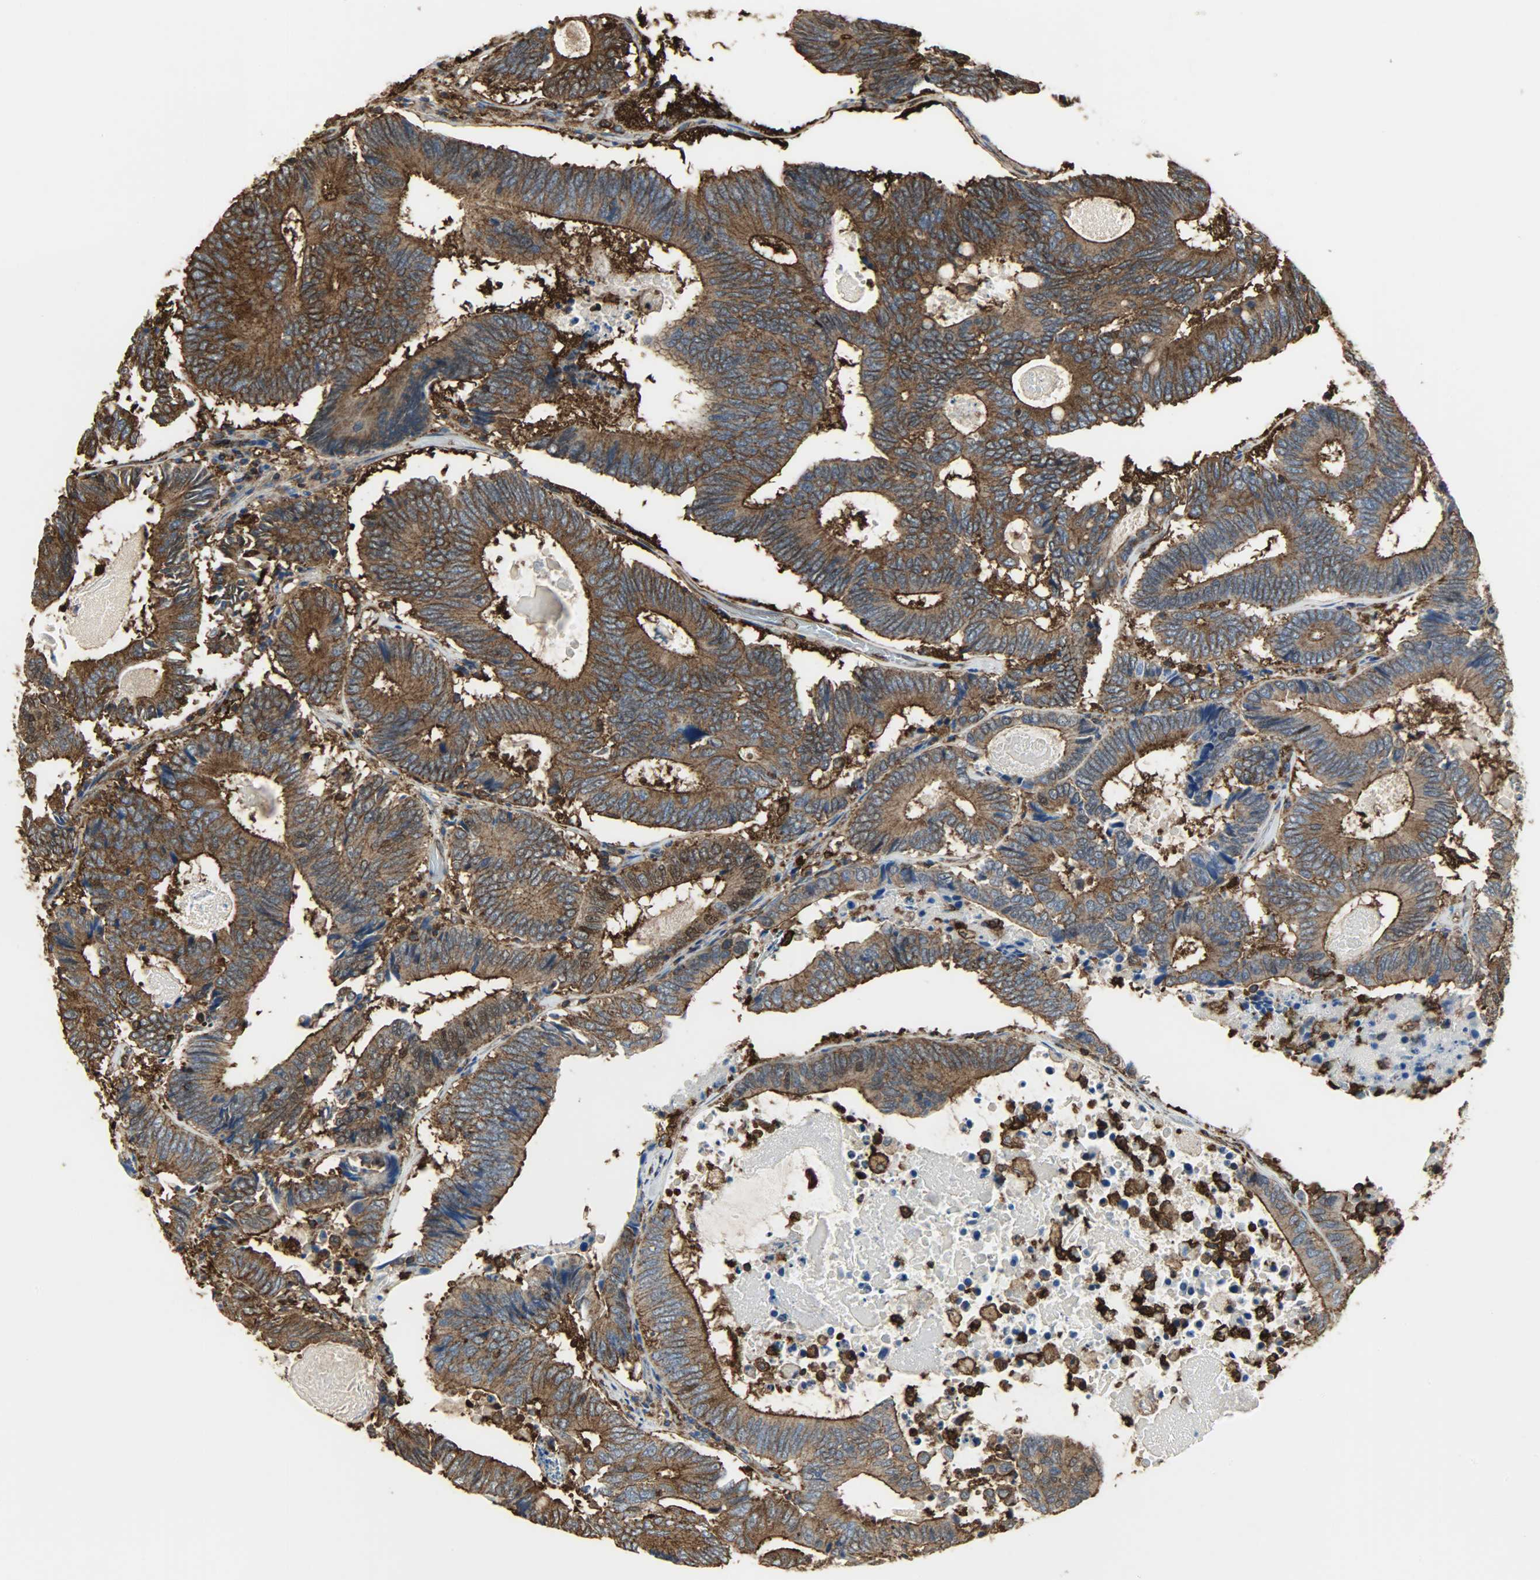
{"staining": {"intensity": "strong", "quantity": ">75%", "location": "cytoplasmic/membranous"}, "tissue": "colorectal cancer", "cell_type": "Tumor cells", "image_type": "cancer", "snomed": [{"axis": "morphology", "description": "Adenocarcinoma, NOS"}, {"axis": "topography", "description": "Colon"}], "caption": "The micrograph demonstrates staining of adenocarcinoma (colorectal), revealing strong cytoplasmic/membranous protein expression (brown color) within tumor cells.", "gene": "VASP", "patient": {"sex": "female", "age": 78}}